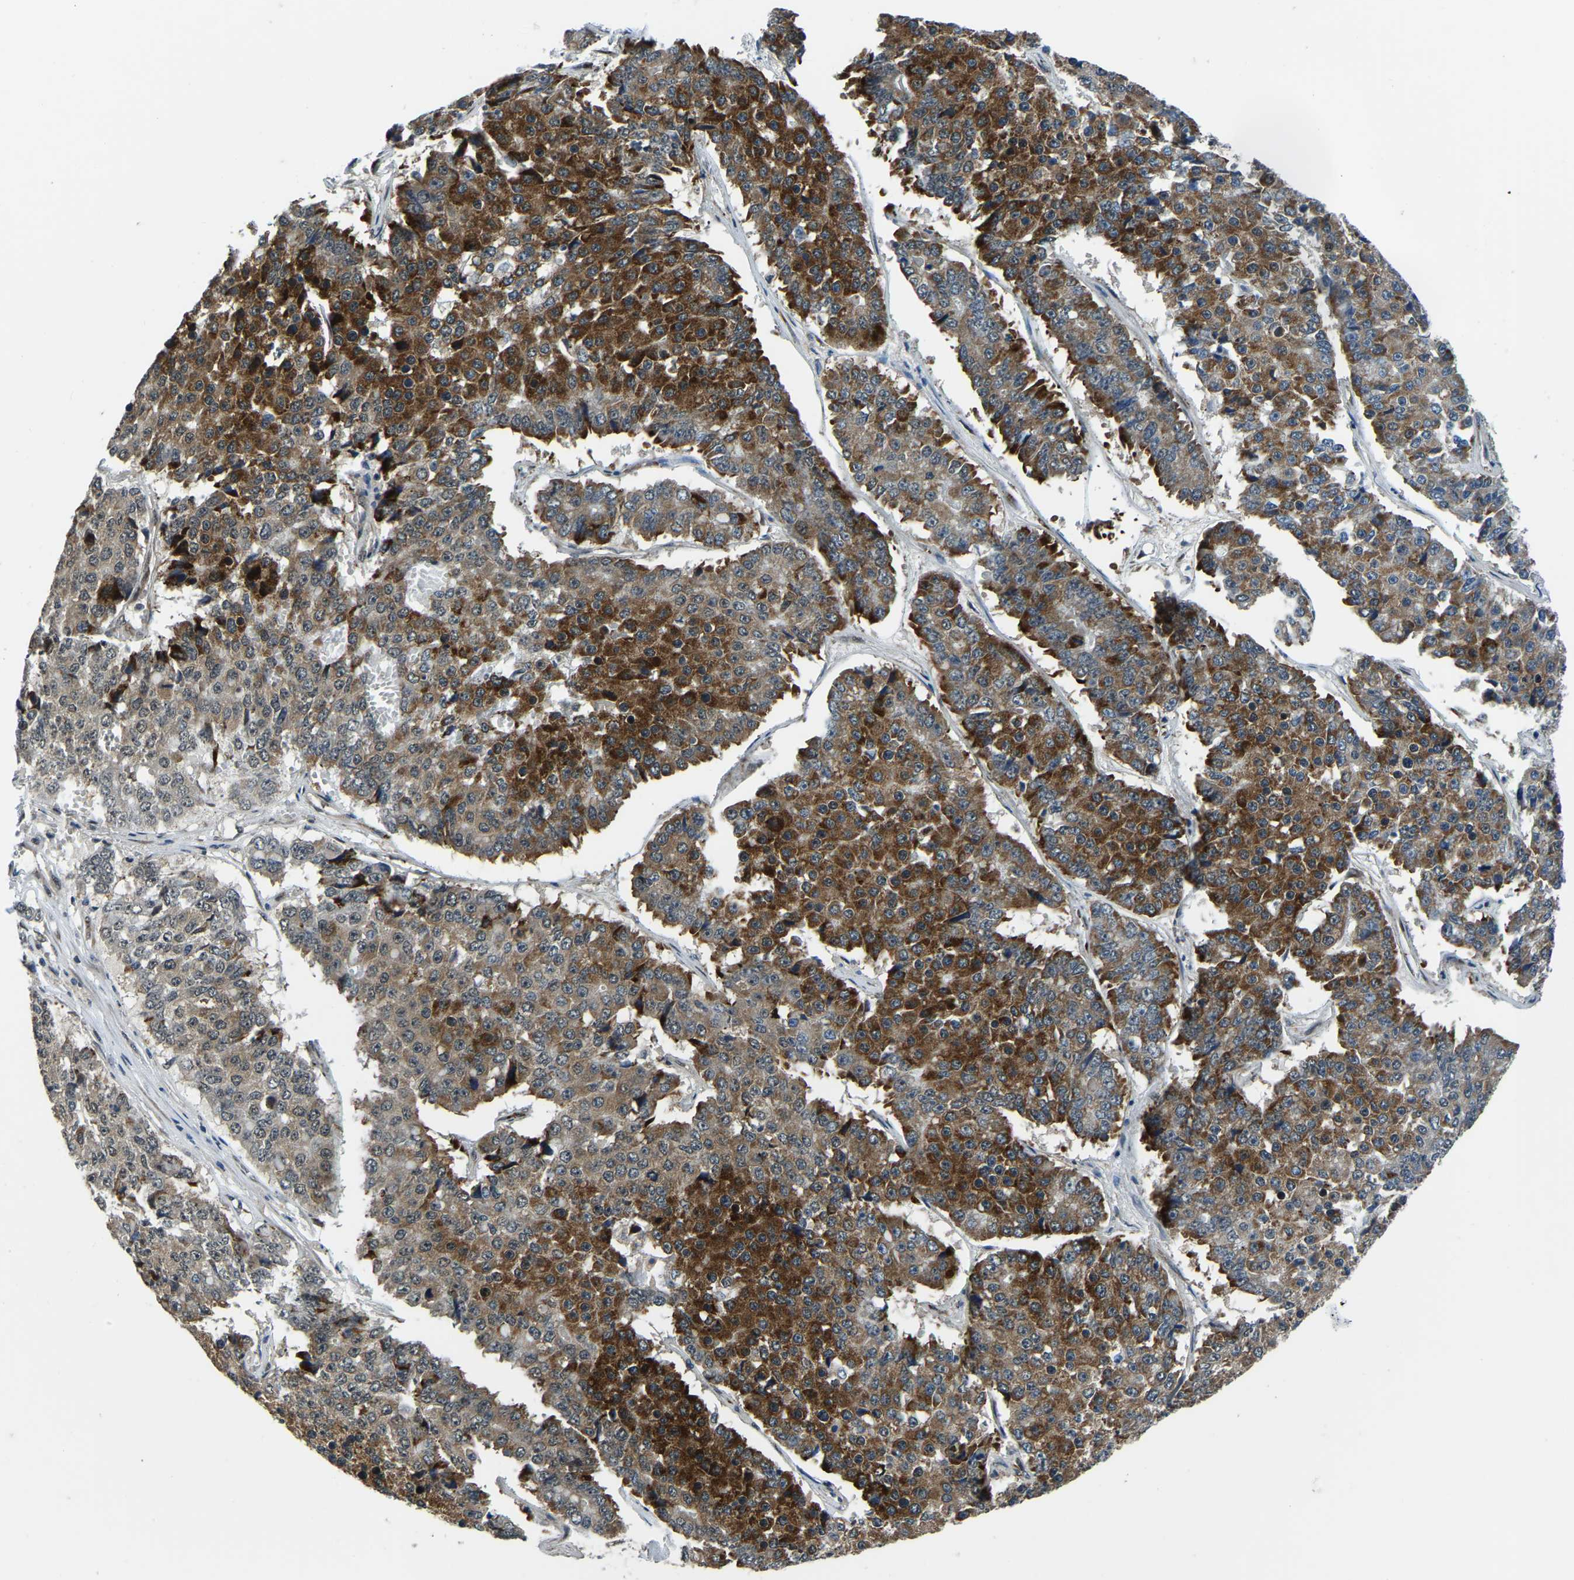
{"staining": {"intensity": "strong", "quantity": ">75%", "location": "cytoplasmic/membranous"}, "tissue": "pancreatic cancer", "cell_type": "Tumor cells", "image_type": "cancer", "snomed": [{"axis": "morphology", "description": "Adenocarcinoma, NOS"}, {"axis": "topography", "description": "Pancreas"}], "caption": "Strong cytoplasmic/membranous expression for a protein is present in approximately >75% of tumor cells of pancreatic adenocarcinoma using immunohistochemistry.", "gene": "ING2", "patient": {"sex": "male", "age": 50}}